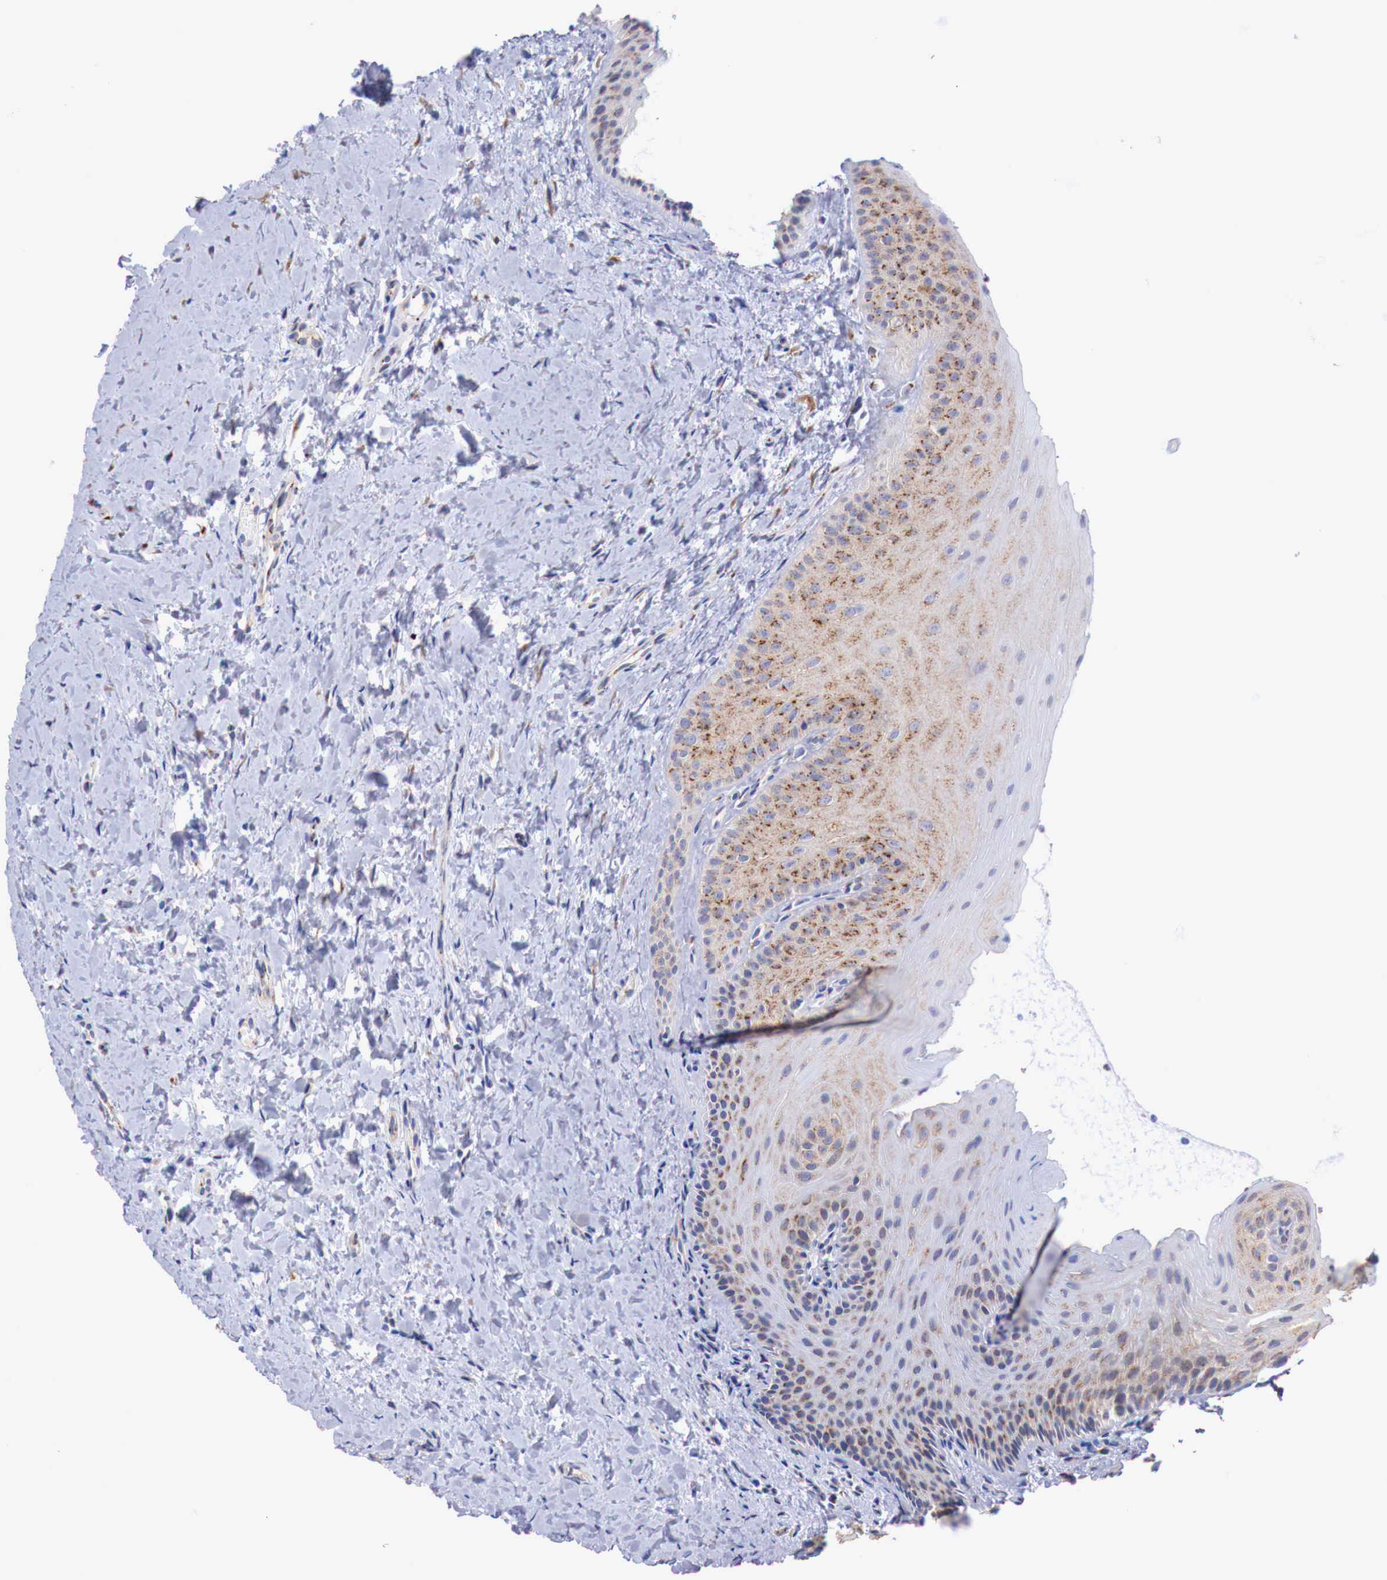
{"staining": {"intensity": "strong", "quantity": ">75%", "location": "cytoplasmic/membranous"}, "tissue": "oral mucosa", "cell_type": "Squamous epithelial cells", "image_type": "normal", "snomed": [{"axis": "morphology", "description": "Normal tissue, NOS"}, {"axis": "topography", "description": "Oral tissue"}], "caption": "Immunohistochemical staining of normal human oral mucosa reveals strong cytoplasmic/membranous protein expression in approximately >75% of squamous epithelial cells. (Stains: DAB (3,3'-diaminobenzidine) in brown, nuclei in blue, Microscopy: brightfield microscopy at high magnification).", "gene": "SYAP1", "patient": {"sex": "female", "age": 23}}